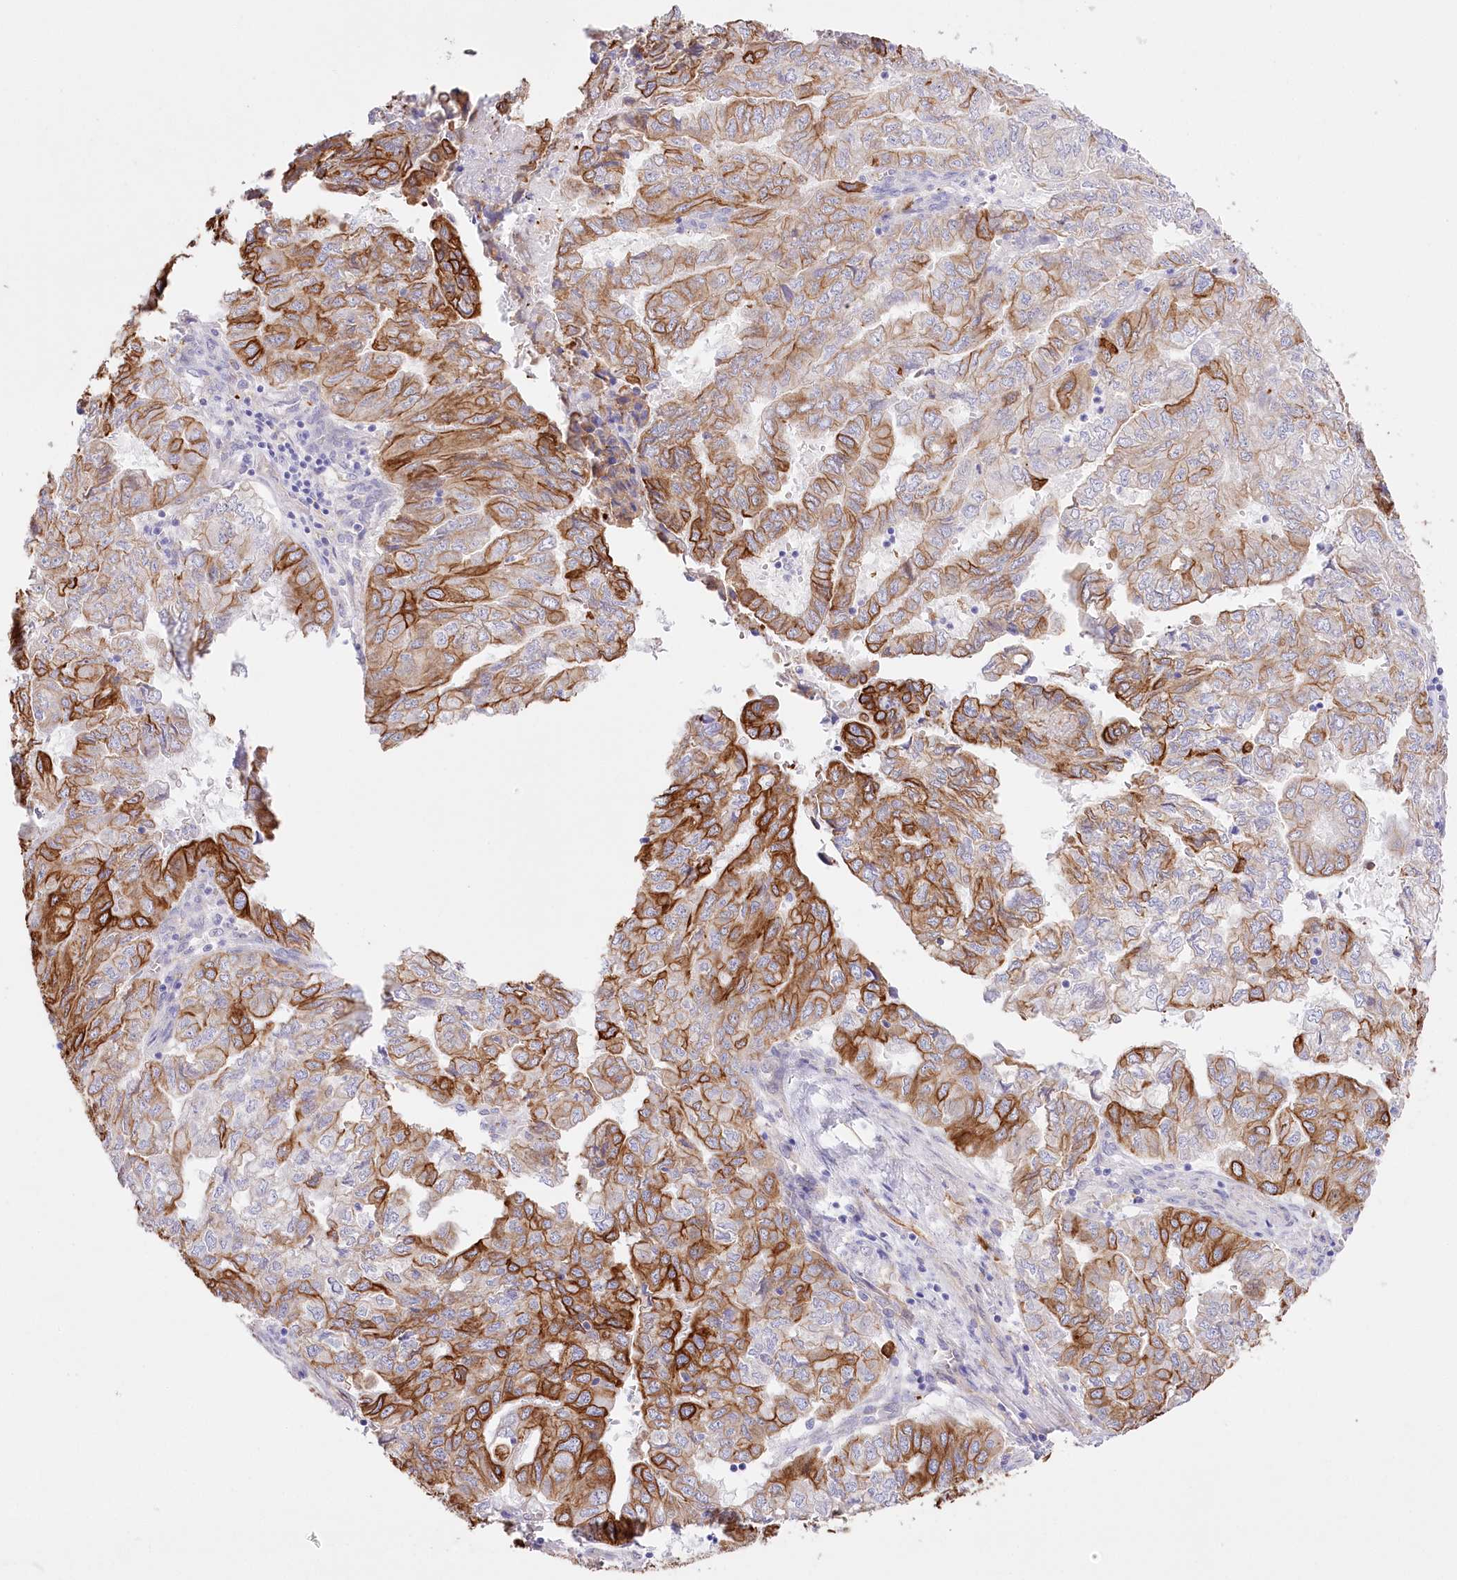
{"staining": {"intensity": "strong", "quantity": ">75%", "location": "cytoplasmic/membranous"}, "tissue": "pancreatic cancer", "cell_type": "Tumor cells", "image_type": "cancer", "snomed": [{"axis": "morphology", "description": "Adenocarcinoma, NOS"}, {"axis": "topography", "description": "Pancreas"}], "caption": "Protein expression analysis of pancreatic adenocarcinoma demonstrates strong cytoplasmic/membranous expression in about >75% of tumor cells.", "gene": "SLC39A10", "patient": {"sex": "male", "age": 51}}